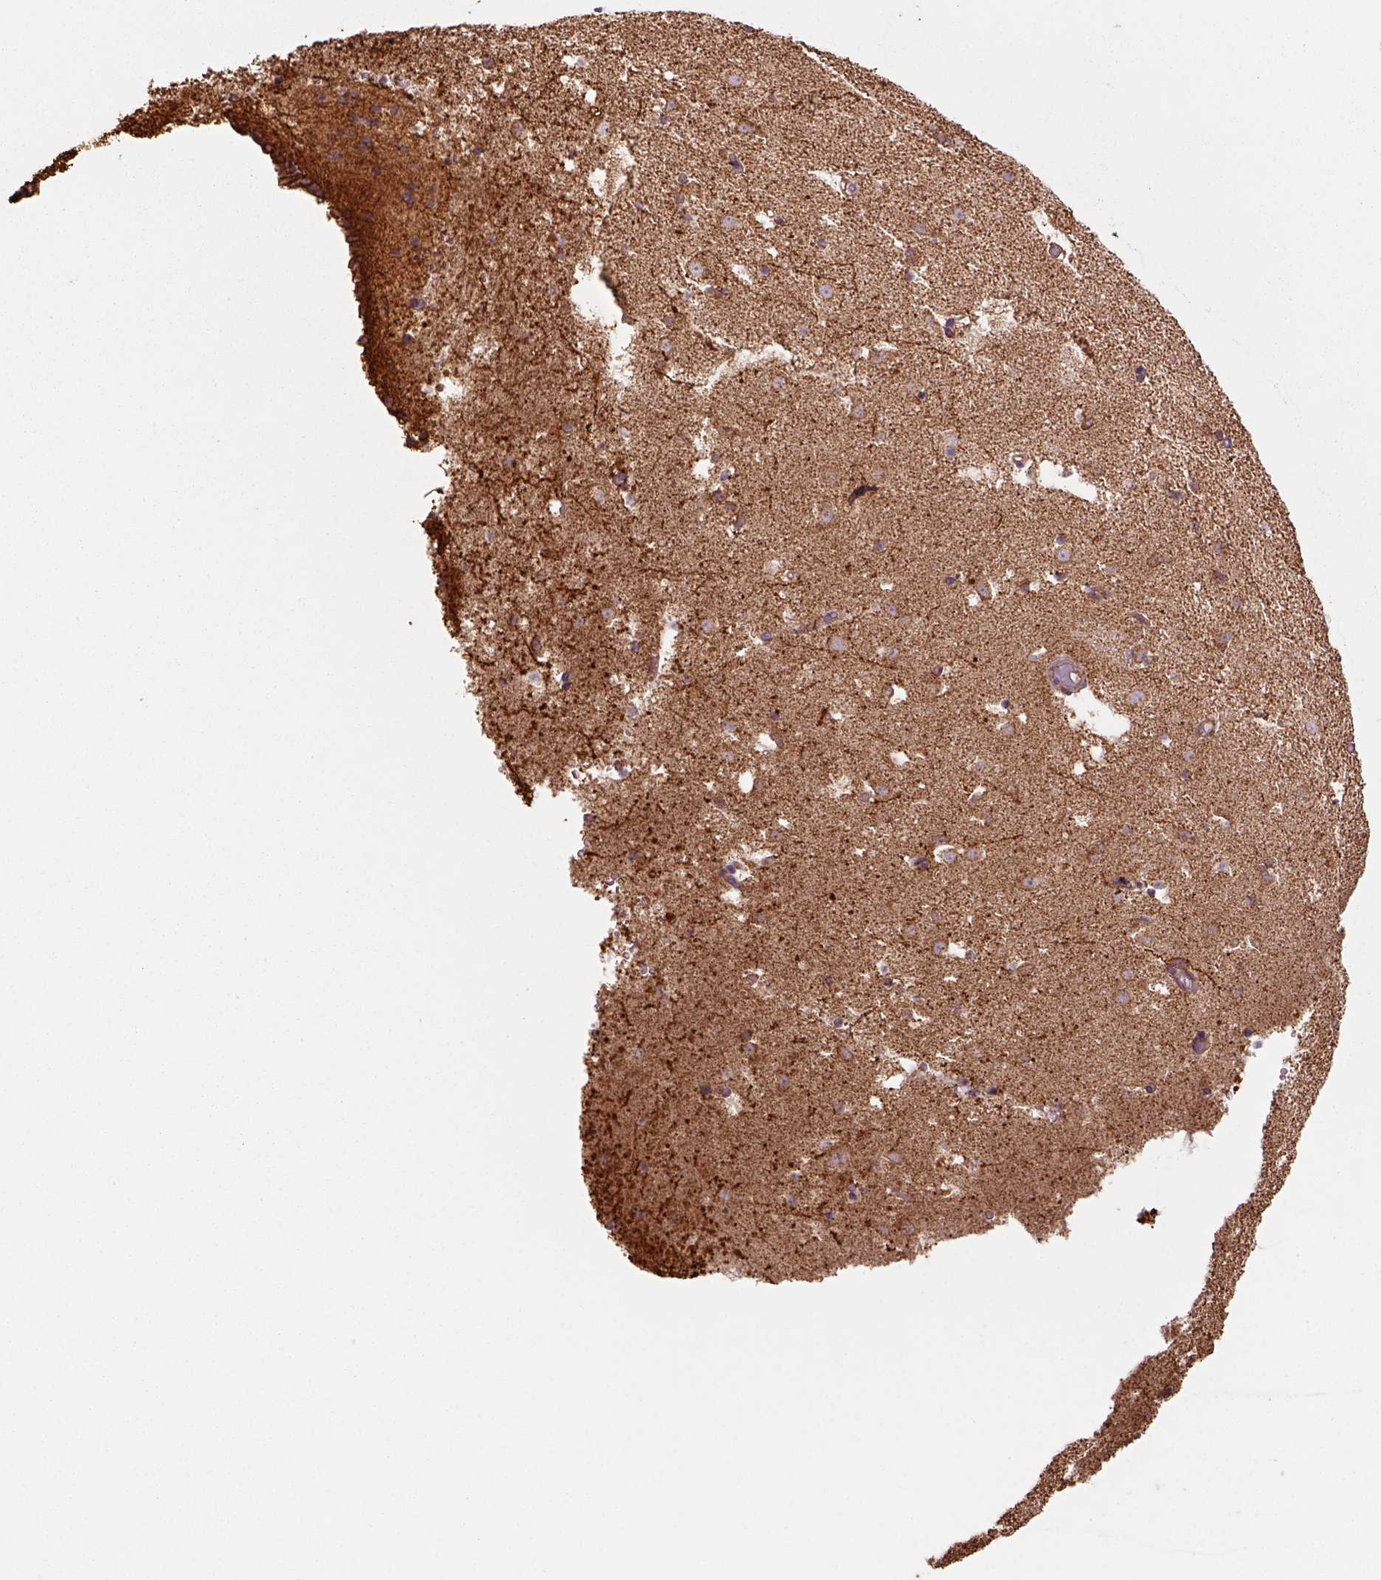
{"staining": {"intensity": "moderate", "quantity": ">75%", "location": "cytoplasmic/membranous"}, "tissue": "caudate", "cell_type": "Glial cells", "image_type": "normal", "snomed": [{"axis": "morphology", "description": "Normal tissue, NOS"}, {"axis": "topography", "description": "Lateral ventricle wall"}], "caption": "A medium amount of moderate cytoplasmic/membranous positivity is identified in about >75% of glial cells in unremarkable caudate.", "gene": "MAPK8IP3", "patient": {"sex": "female", "age": 42}}